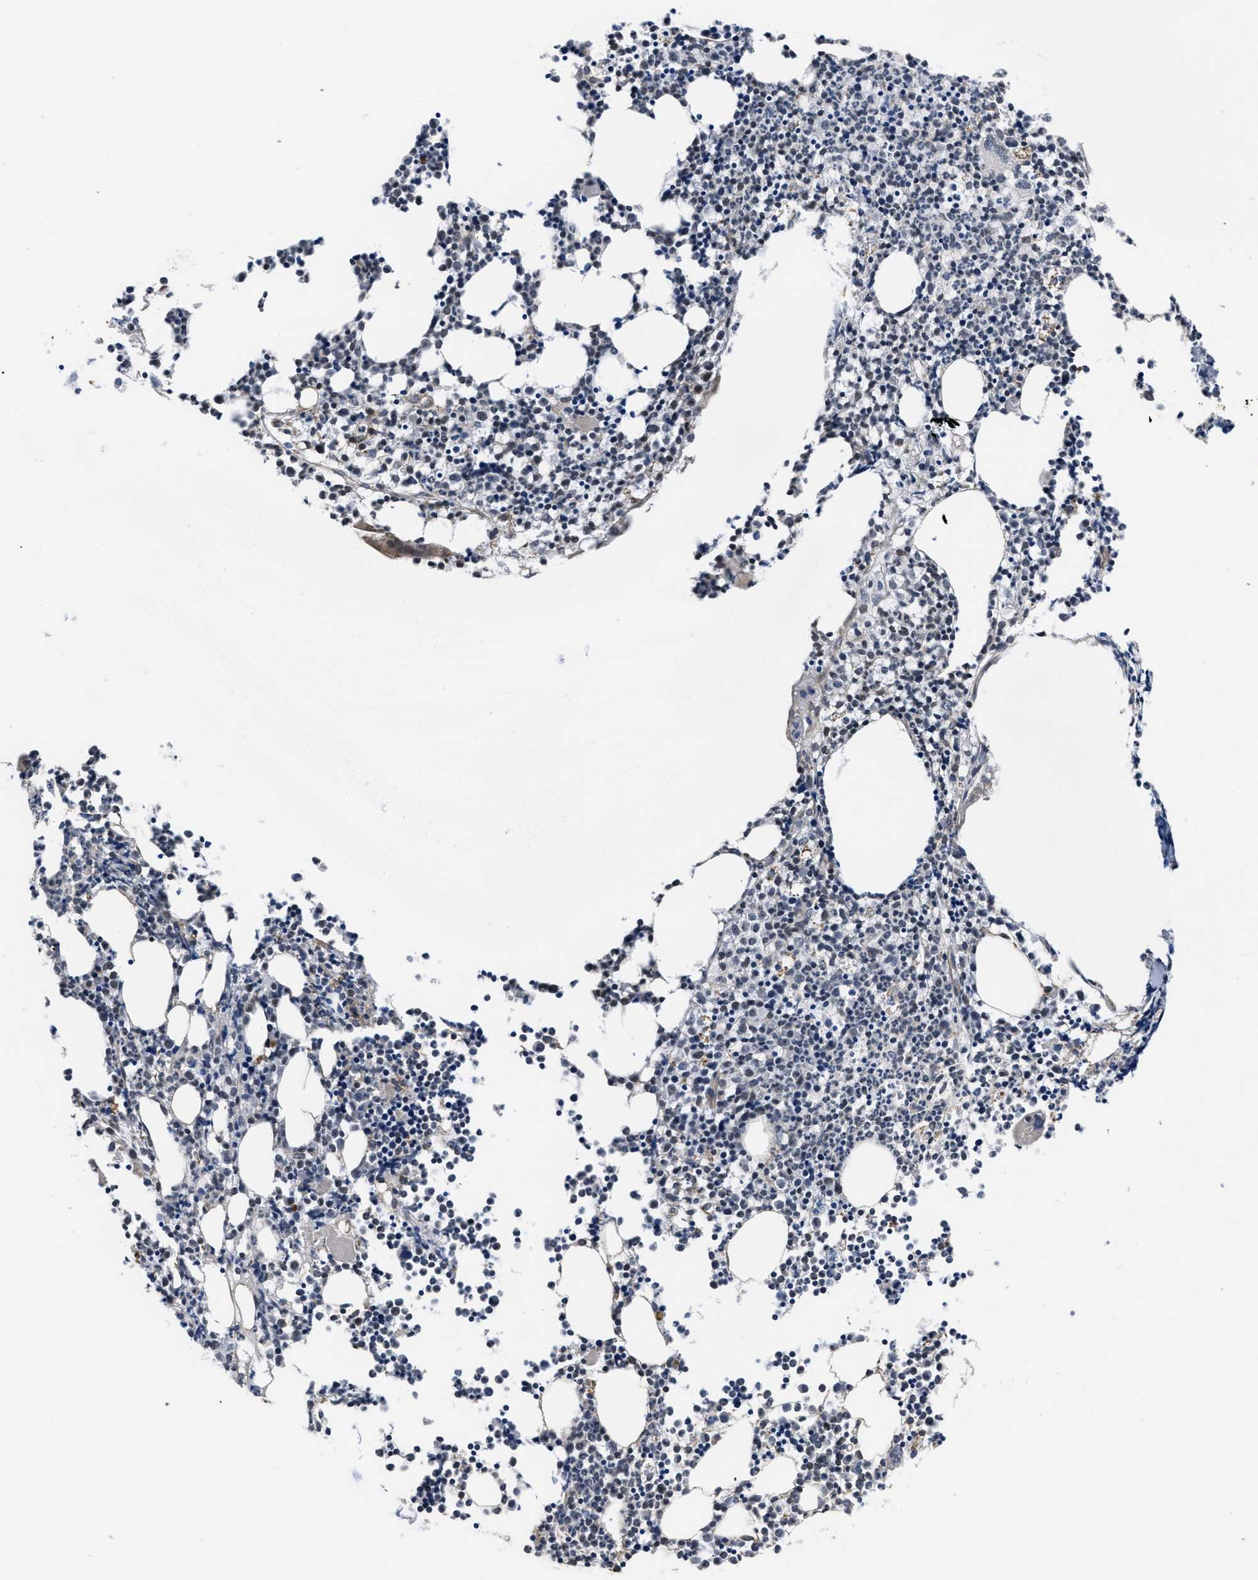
{"staining": {"intensity": "moderate", "quantity": "<25%", "location": "cytoplasmic/membranous,nuclear"}, "tissue": "bone marrow", "cell_type": "Hematopoietic cells", "image_type": "normal", "snomed": [{"axis": "morphology", "description": "Normal tissue, NOS"}, {"axis": "morphology", "description": "Inflammation, NOS"}, {"axis": "topography", "description": "Bone marrow"}], "caption": "High-magnification brightfield microscopy of normal bone marrow stained with DAB (3,3'-diaminobenzidine) (brown) and counterstained with hematoxylin (blue). hematopoietic cells exhibit moderate cytoplasmic/membranous,nuclear staining is seen in about<25% of cells. (Stains: DAB in brown, nuclei in blue, Microscopy: brightfield microscopy at high magnification).", "gene": "DNAJC14", "patient": {"sex": "female", "age": 53}}